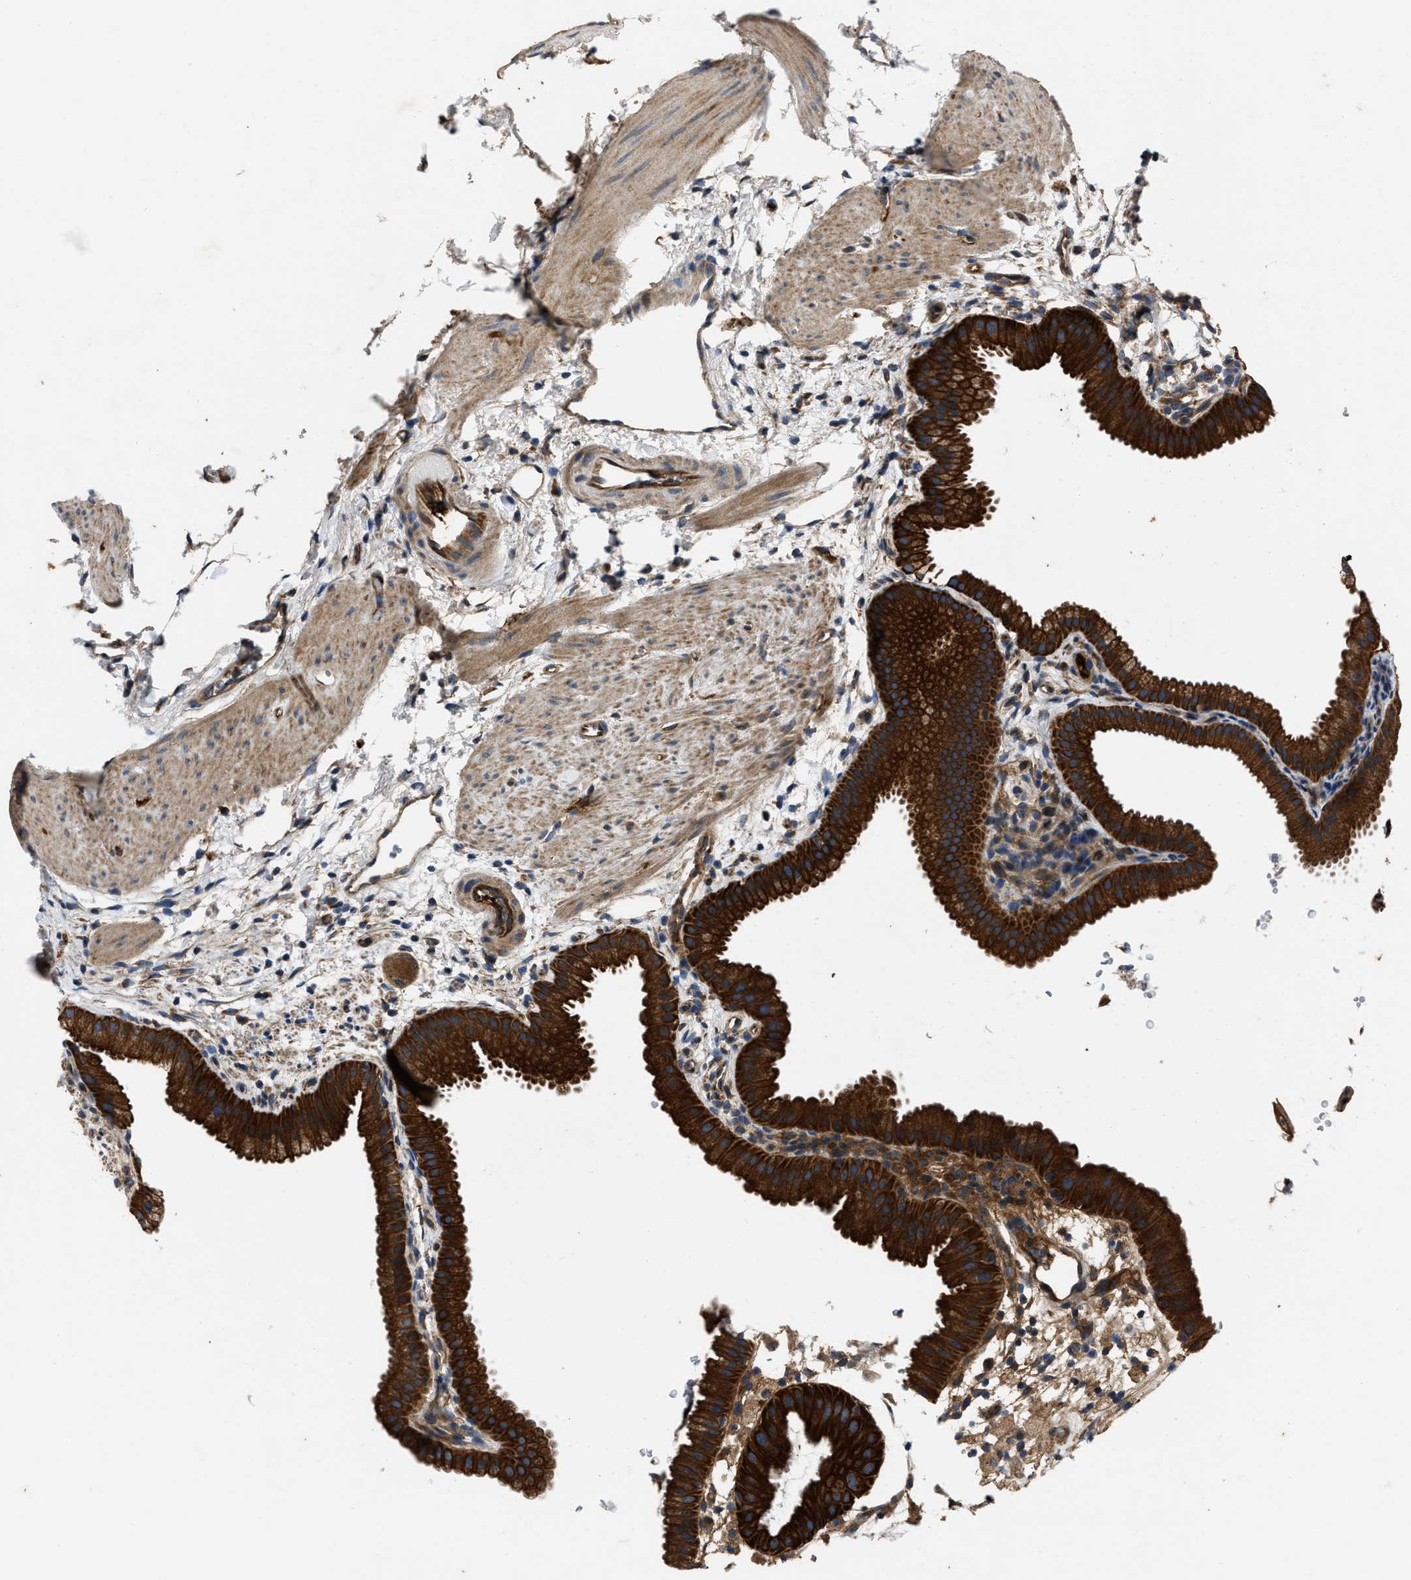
{"staining": {"intensity": "strong", "quantity": ">75%", "location": "cytoplasmic/membranous"}, "tissue": "gallbladder", "cell_type": "Glandular cells", "image_type": "normal", "snomed": [{"axis": "morphology", "description": "Normal tissue, NOS"}, {"axis": "topography", "description": "Gallbladder"}], "caption": "Brown immunohistochemical staining in unremarkable gallbladder exhibits strong cytoplasmic/membranous expression in approximately >75% of glandular cells.", "gene": "ERC1", "patient": {"sex": "female", "age": 64}}